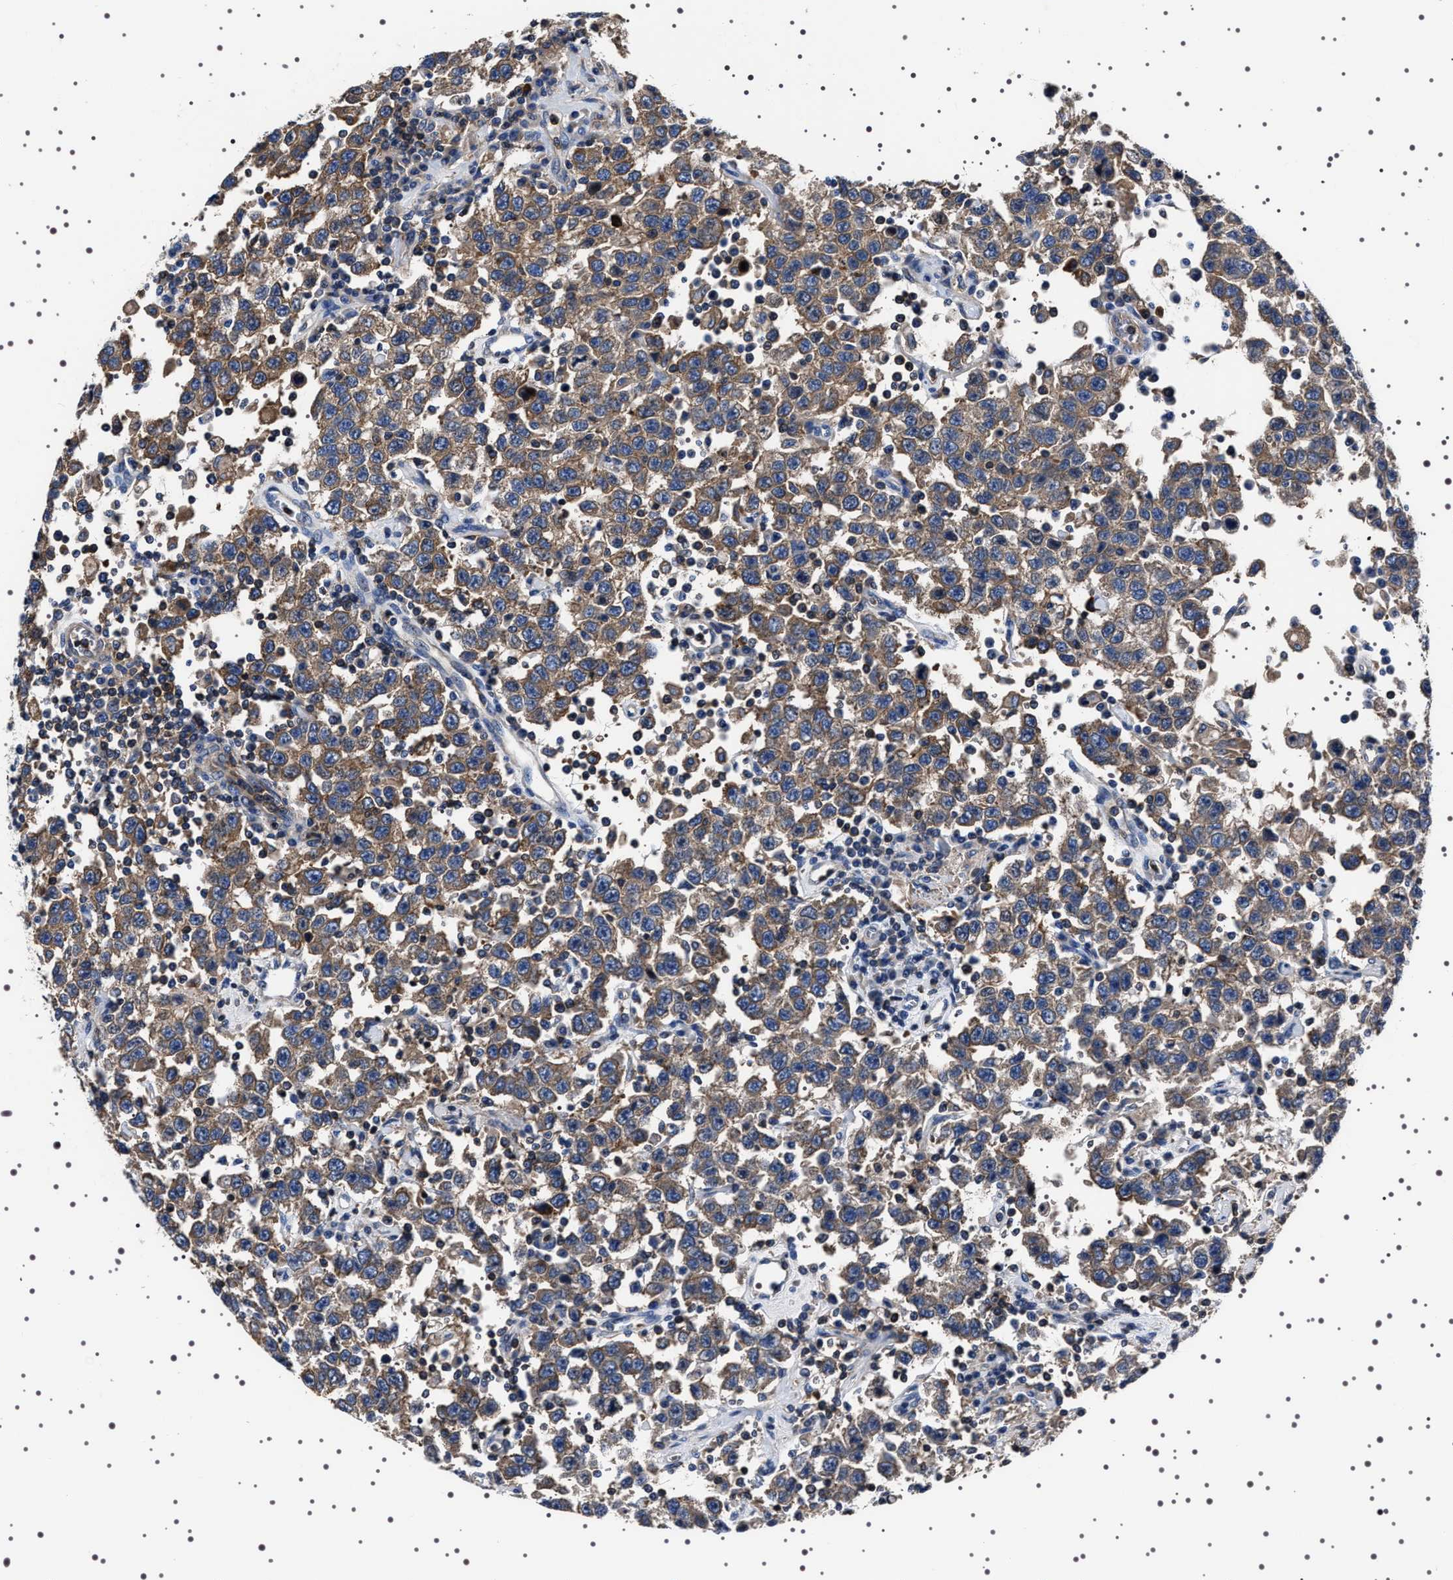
{"staining": {"intensity": "moderate", "quantity": ">75%", "location": "cytoplasmic/membranous"}, "tissue": "testis cancer", "cell_type": "Tumor cells", "image_type": "cancer", "snomed": [{"axis": "morphology", "description": "Seminoma, NOS"}, {"axis": "topography", "description": "Testis"}], "caption": "IHC image of human testis seminoma stained for a protein (brown), which exhibits medium levels of moderate cytoplasmic/membranous positivity in about >75% of tumor cells.", "gene": "WDR1", "patient": {"sex": "male", "age": 41}}